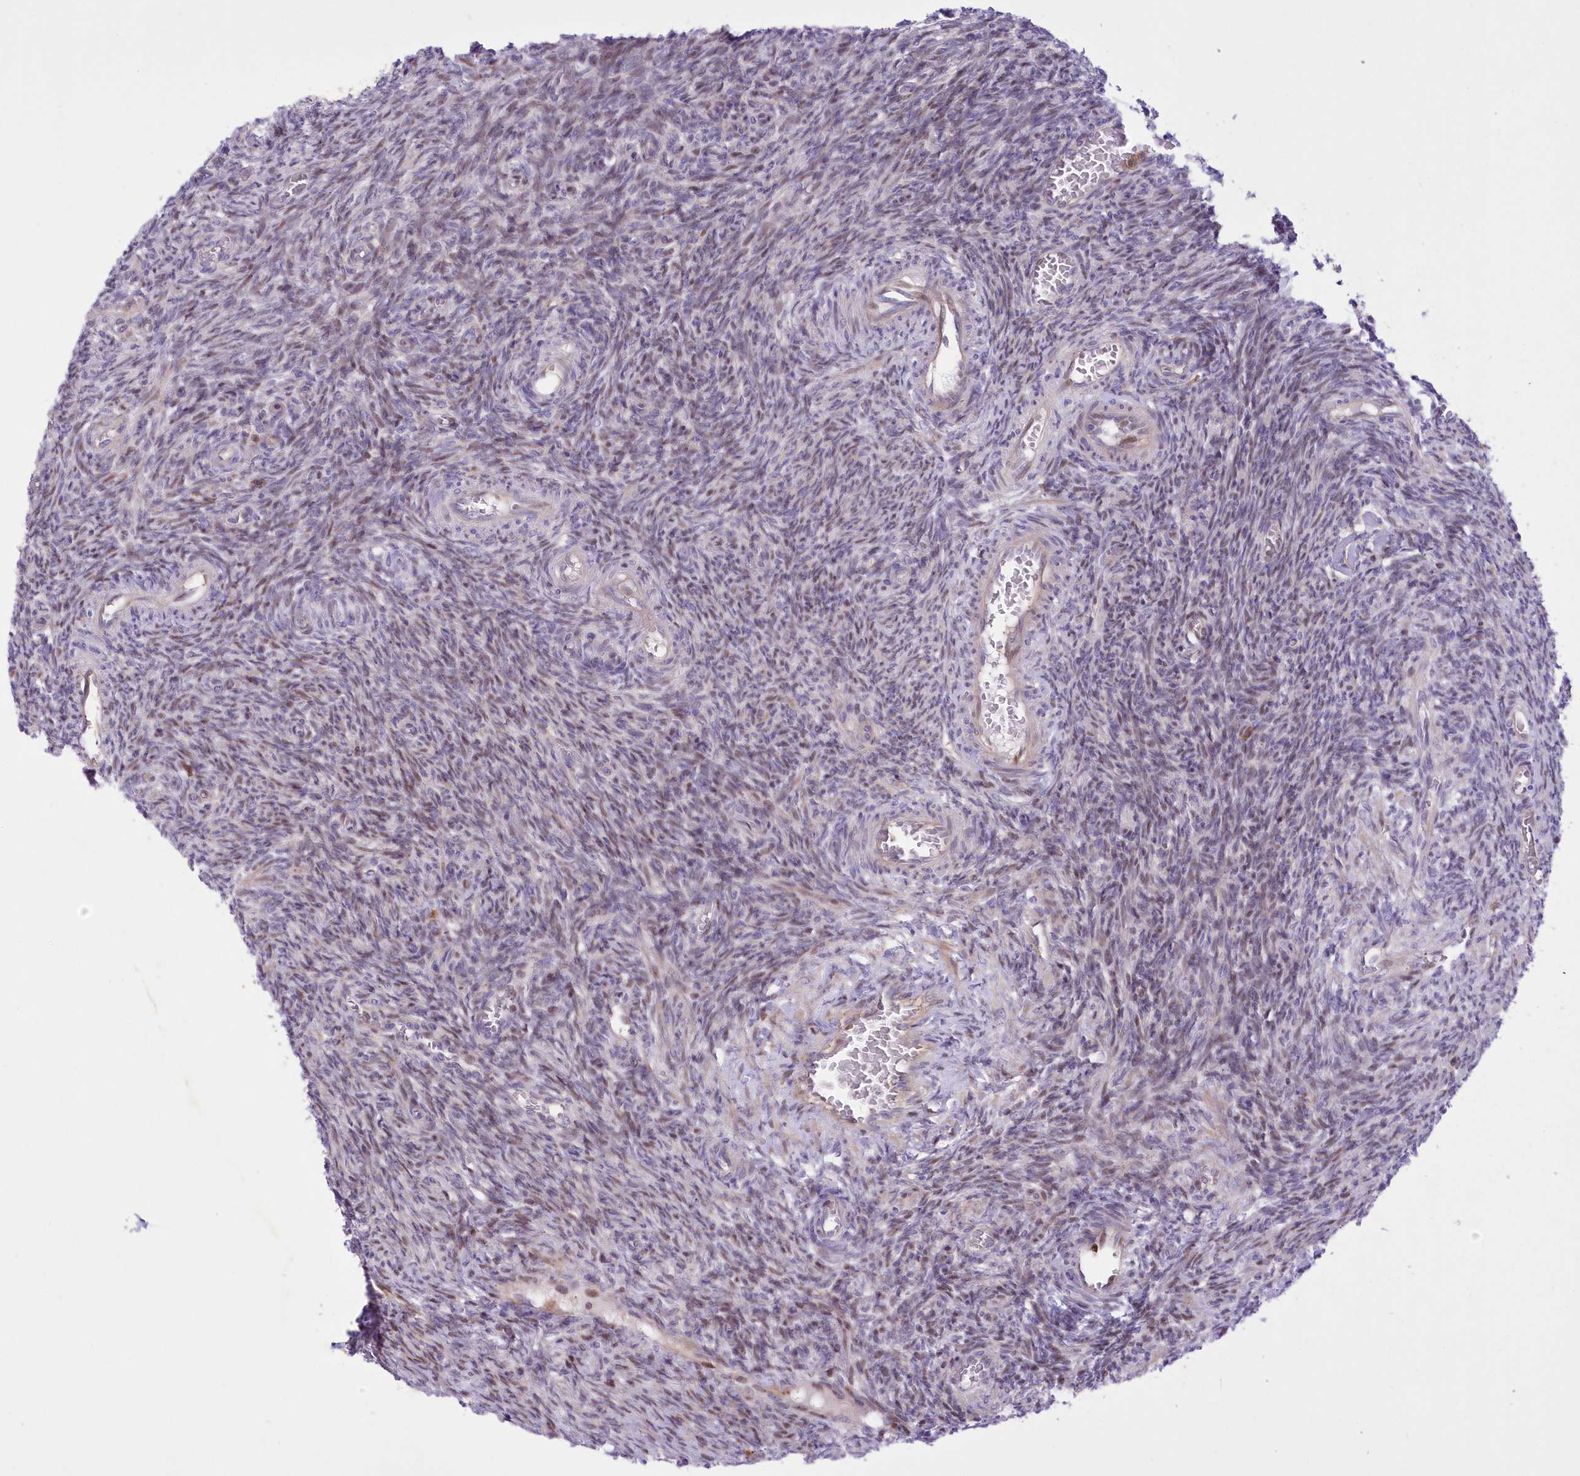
{"staining": {"intensity": "negative", "quantity": "none", "location": "none"}, "tissue": "ovary", "cell_type": "Ovarian stroma cells", "image_type": "normal", "snomed": [{"axis": "morphology", "description": "Normal tissue, NOS"}, {"axis": "topography", "description": "Ovary"}], "caption": "This is an immunohistochemistry photomicrograph of benign human ovary. There is no staining in ovarian stroma cells.", "gene": "RNPEPL1", "patient": {"sex": "female", "age": 27}}